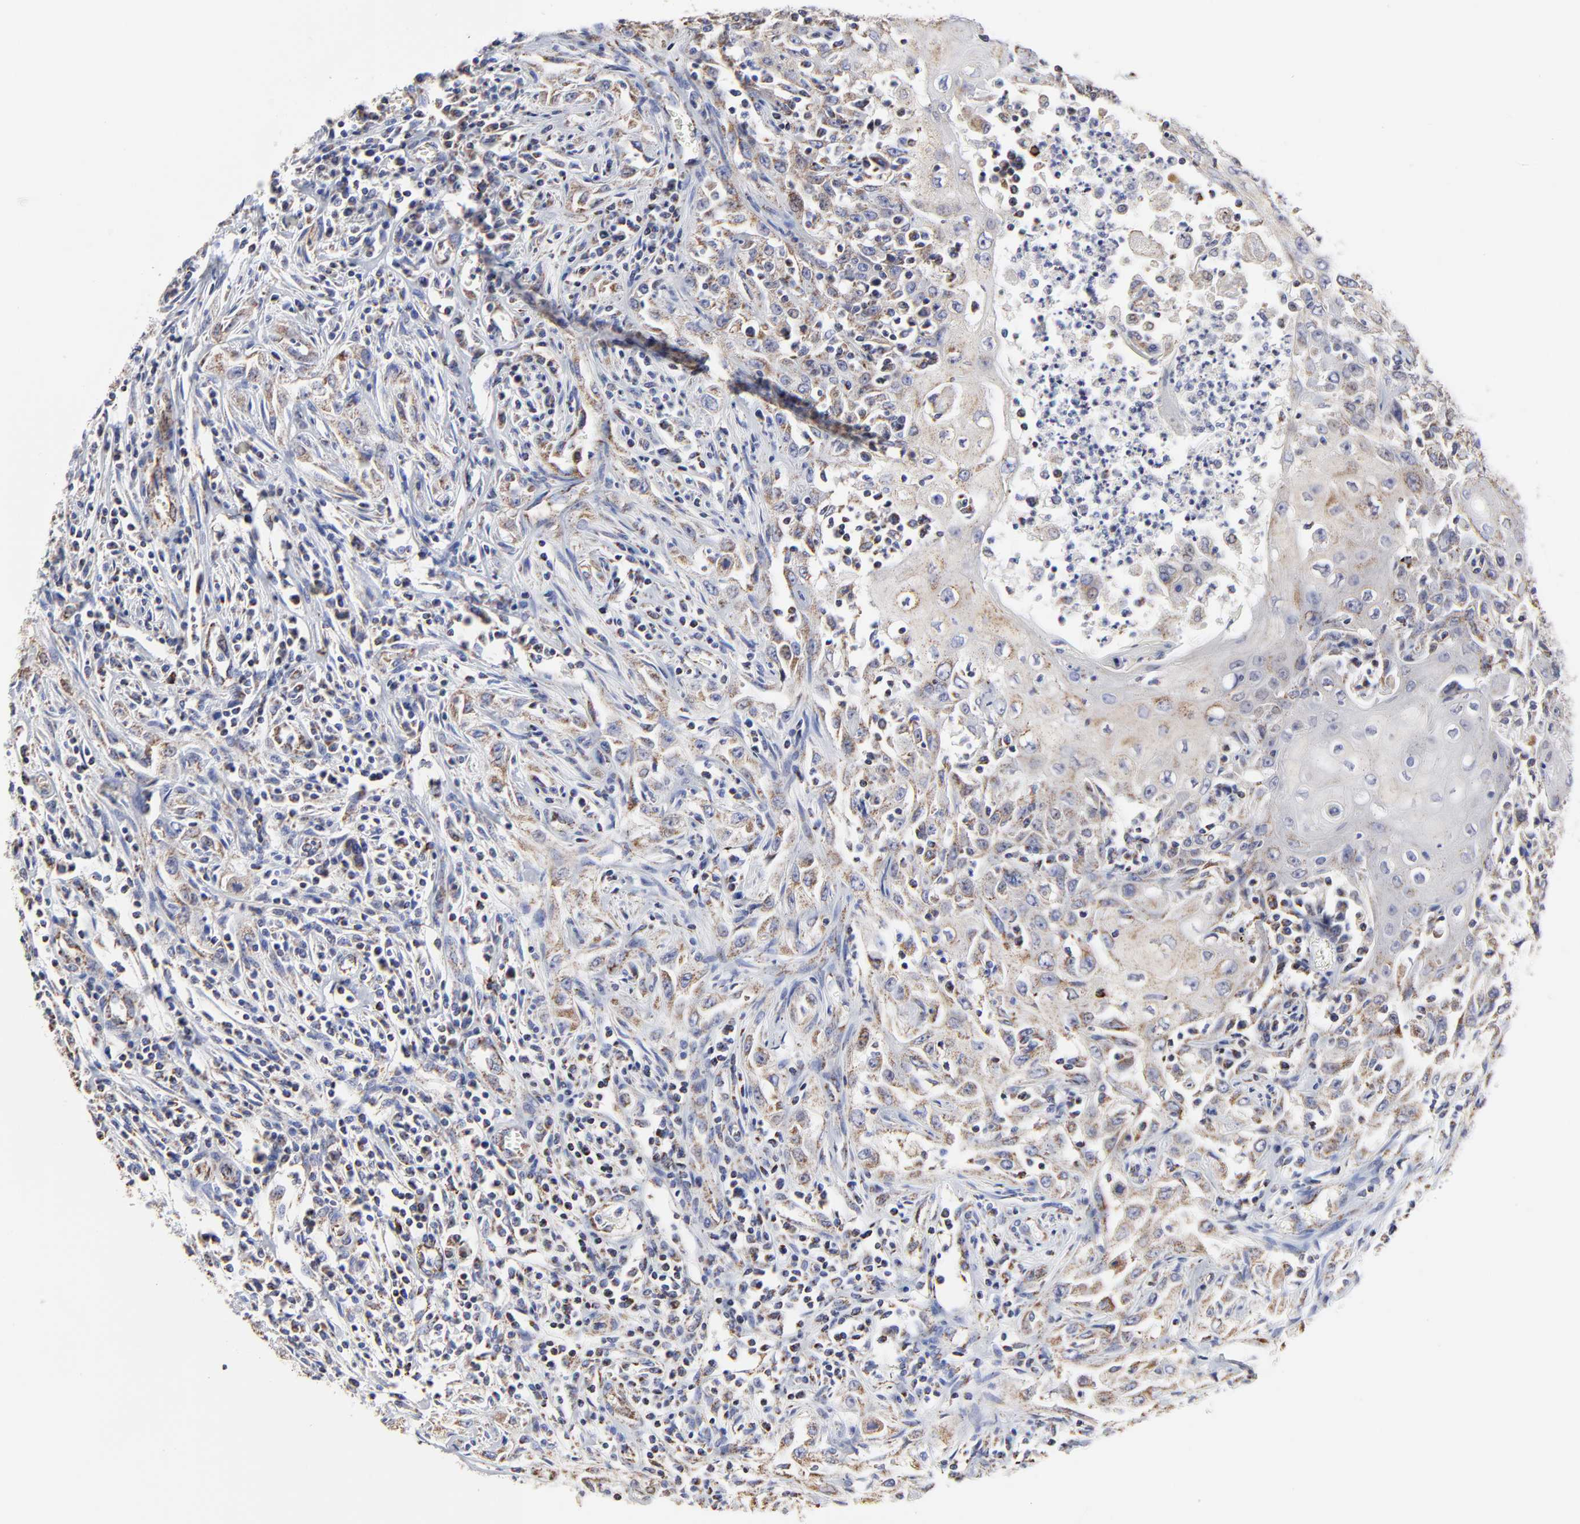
{"staining": {"intensity": "weak", "quantity": "25%-75%", "location": "cytoplasmic/membranous"}, "tissue": "head and neck cancer", "cell_type": "Tumor cells", "image_type": "cancer", "snomed": [{"axis": "morphology", "description": "Squamous cell carcinoma, NOS"}, {"axis": "topography", "description": "Oral tissue"}, {"axis": "topography", "description": "Head-Neck"}], "caption": "DAB (3,3'-diaminobenzidine) immunohistochemical staining of squamous cell carcinoma (head and neck) exhibits weak cytoplasmic/membranous protein expression in about 25%-75% of tumor cells. (DAB IHC, brown staining for protein, blue staining for nuclei).", "gene": "PINK1", "patient": {"sex": "female", "age": 76}}